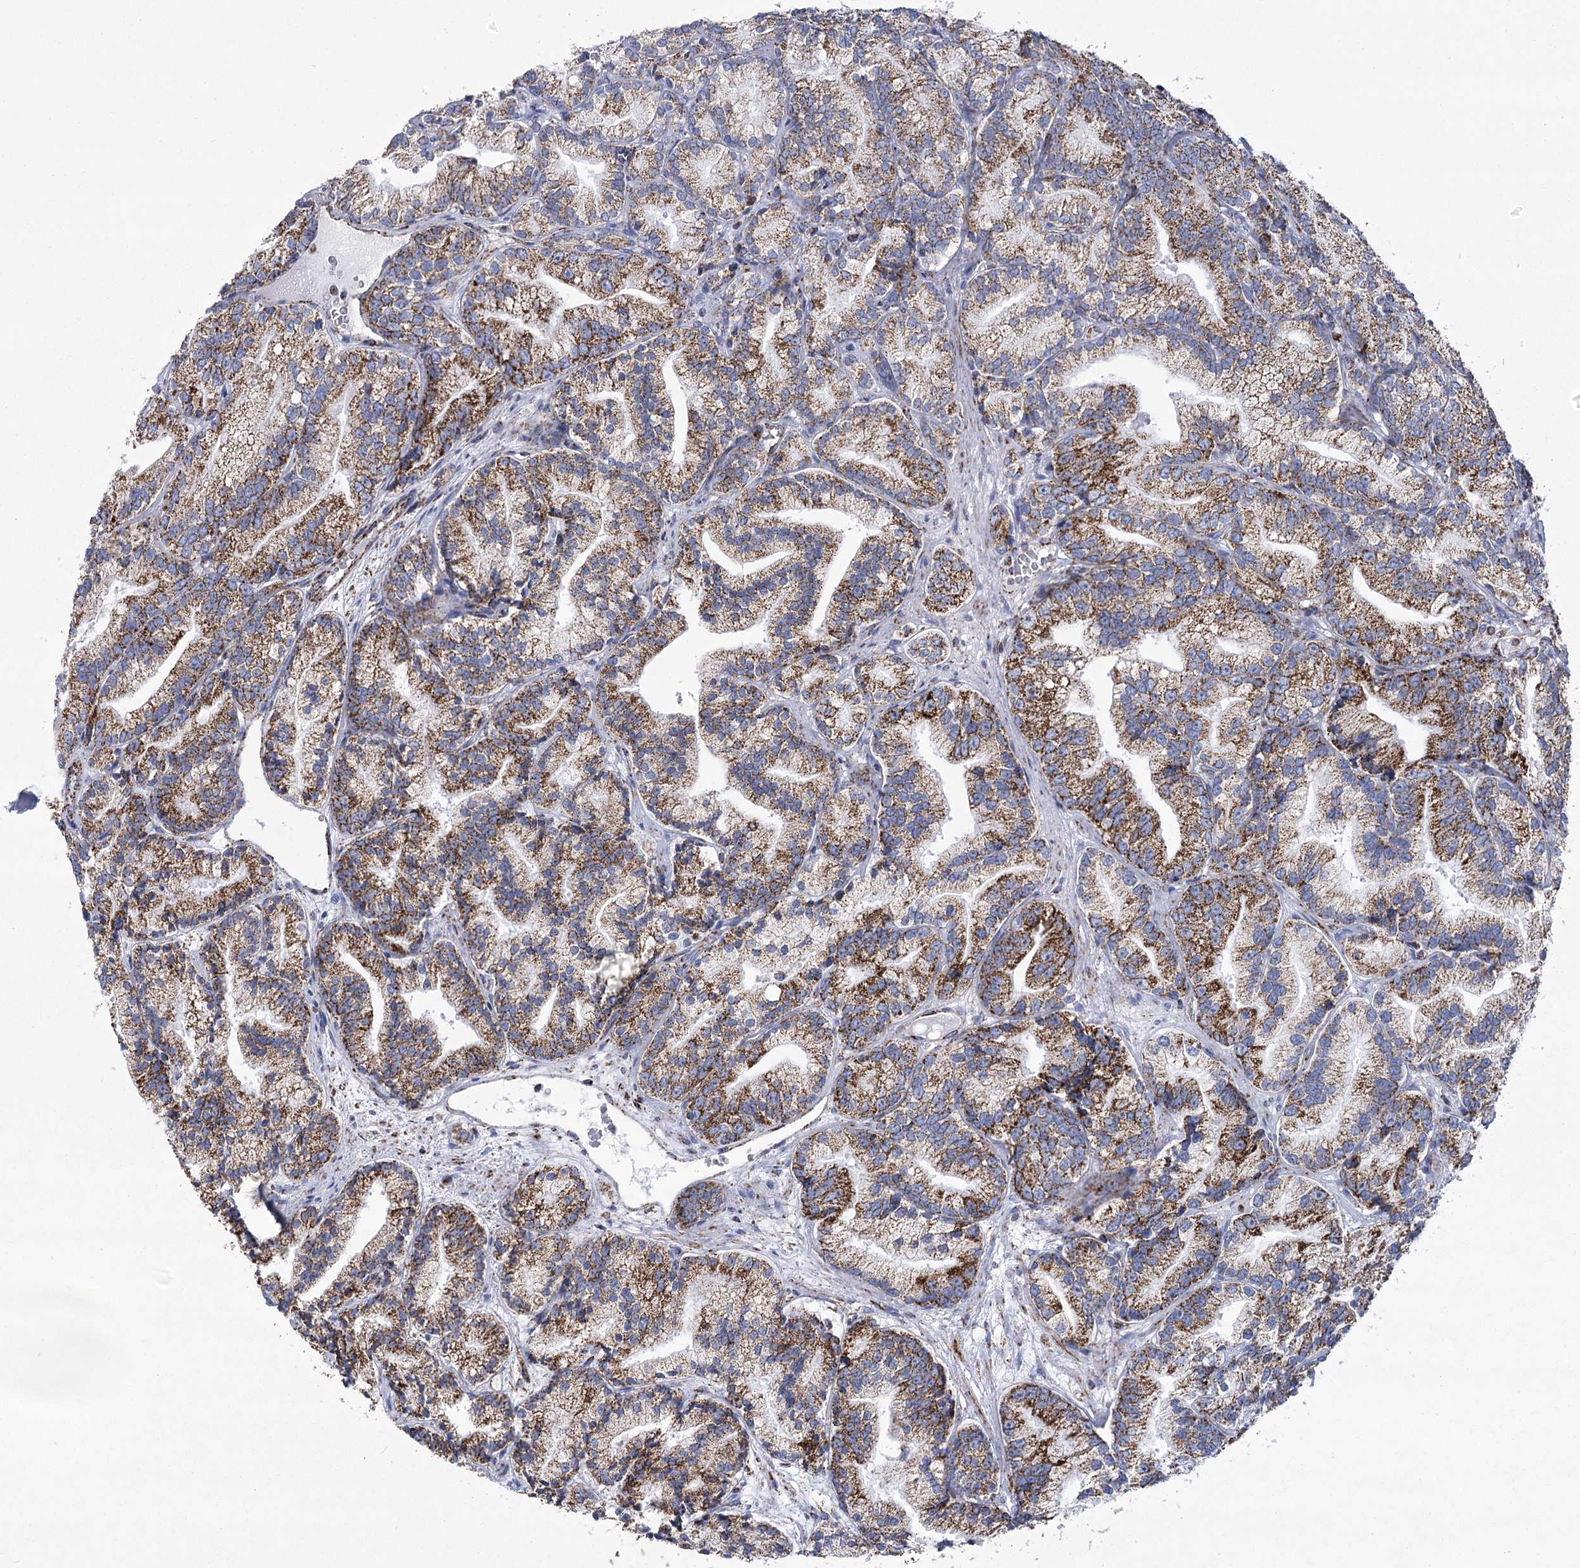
{"staining": {"intensity": "strong", "quantity": ">75%", "location": "cytoplasmic/membranous"}, "tissue": "prostate cancer", "cell_type": "Tumor cells", "image_type": "cancer", "snomed": [{"axis": "morphology", "description": "Adenocarcinoma, Low grade"}, {"axis": "topography", "description": "Prostate"}], "caption": "Human prostate cancer stained for a protein (brown) shows strong cytoplasmic/membranous positive staining in about >75% of tumor cells.", "gene": "PDHB", "patient": {"sex": "male", "age": 89}}